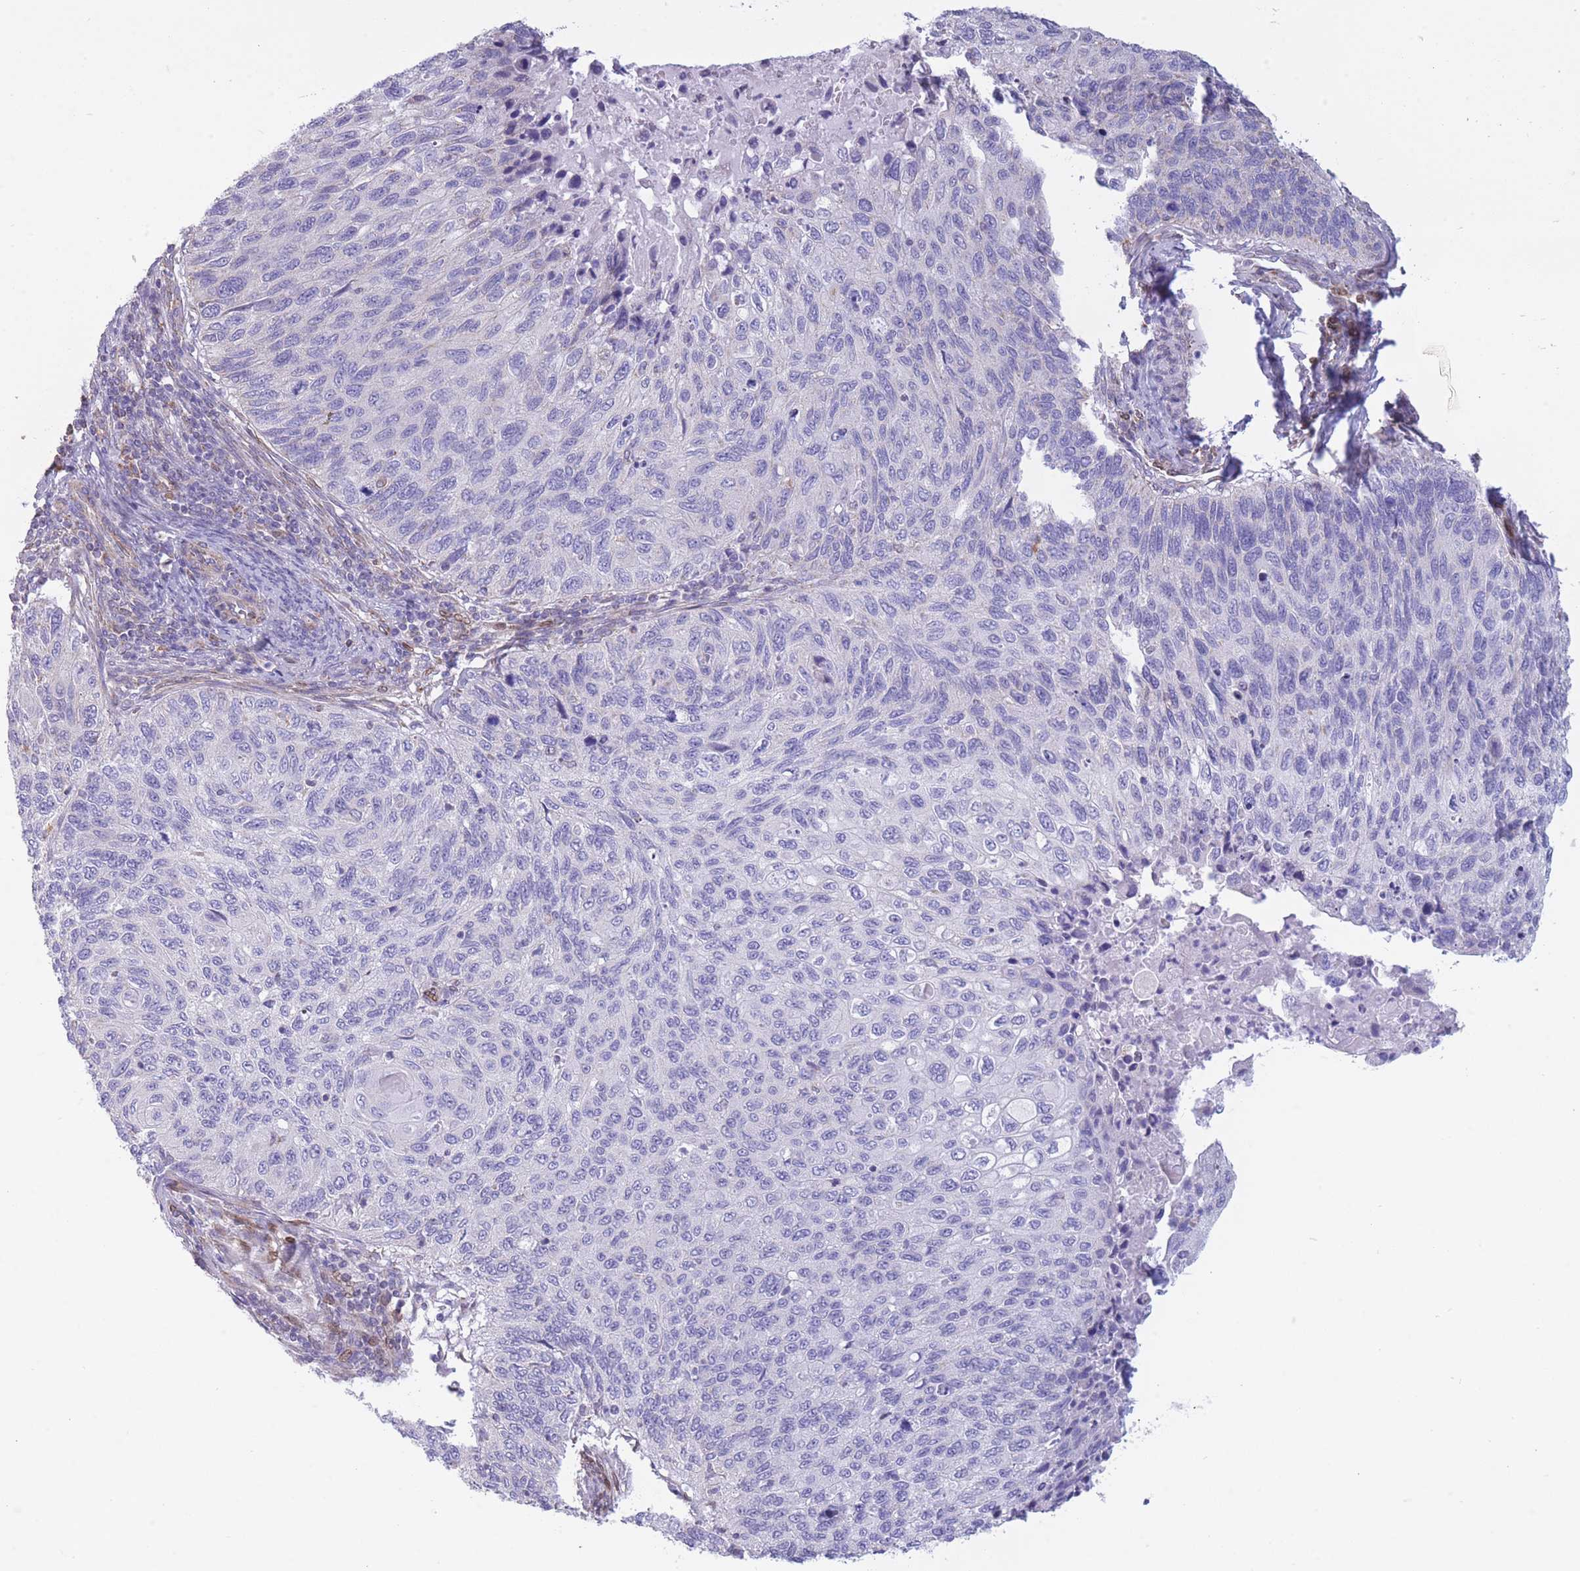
{"staining": {"intensity": "negative", "quantity": "none", "location": "none"}, "tissue": "cervical cancer", "cell_type": "Tumor cells", "image_type": "cancer", "snomed": [{"axis": "morphology", "description": "Squamous cell carcinoma, NOS"}, {"axis": "topography", "description": "Cervix"}], "caption": "Immunohistochemical staining of human cervical cancer demonstrates no significant expression in tumor cells. The staining is performed using DAB (3,3'-diaminobenzidine) brown chromogen with nuclei counter-stained in using hematoxylin.", "gene": "PDHA1", "patient": {"sex": "female", "age": 70}}